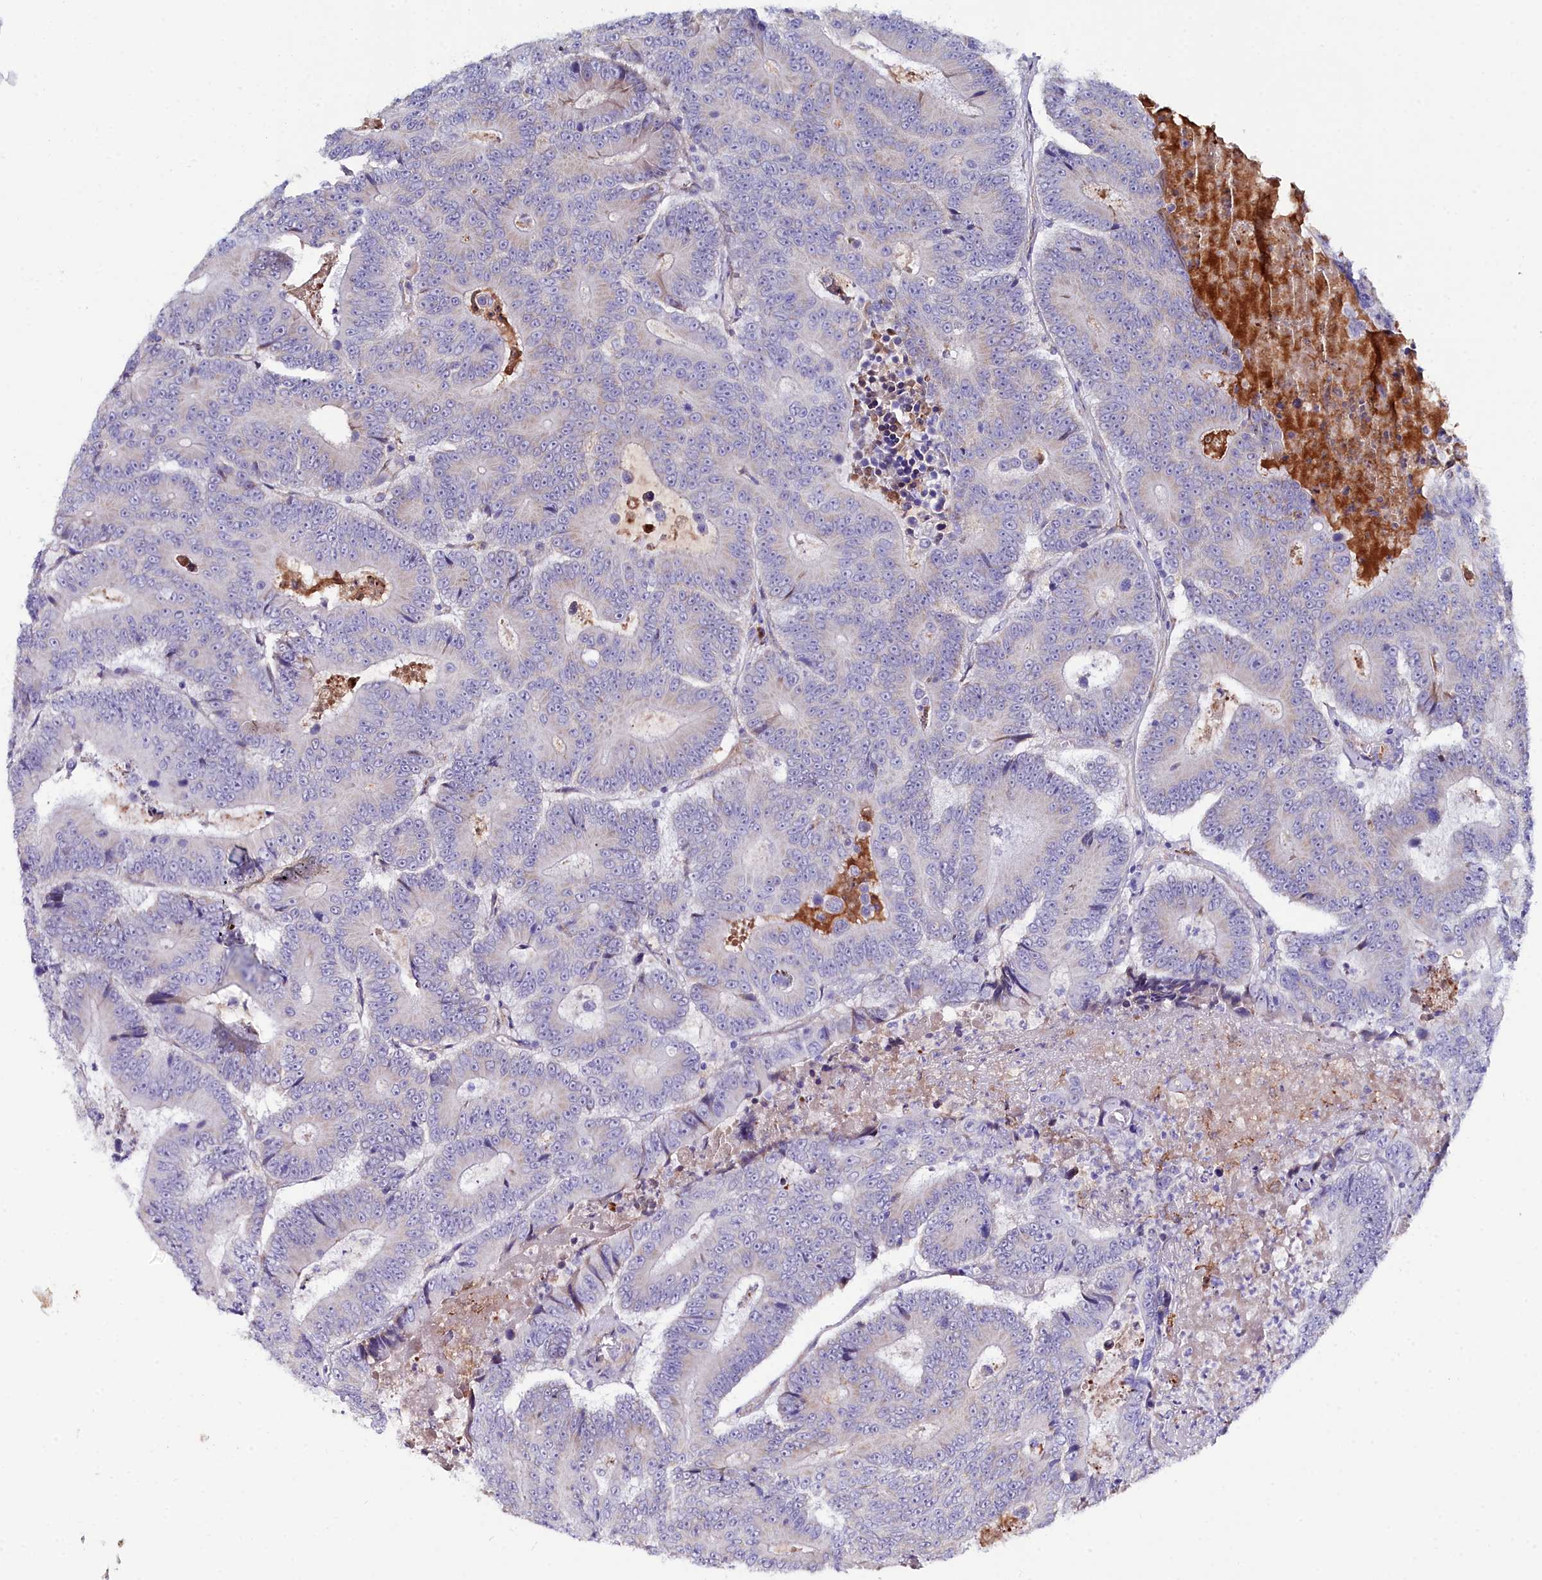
{"staining": {"intensity": "negative", "quantity": "none", "location": "none"}, "tissue": "colorectal cancer", "cell_type": "Tumor cells", "image_type": "cancer", "snomed": [{"axis": "morphology", "description": "Adenocarcinoma, NOS"}, {"axis": "topography", "description": "Colon"}], "caption": "IHC of human colorectal cancer (adenocarcinoma) displays no staining in tumor cells.", "gene": "SLC49A3", "patient": {"sex": "male", "age": 83}}